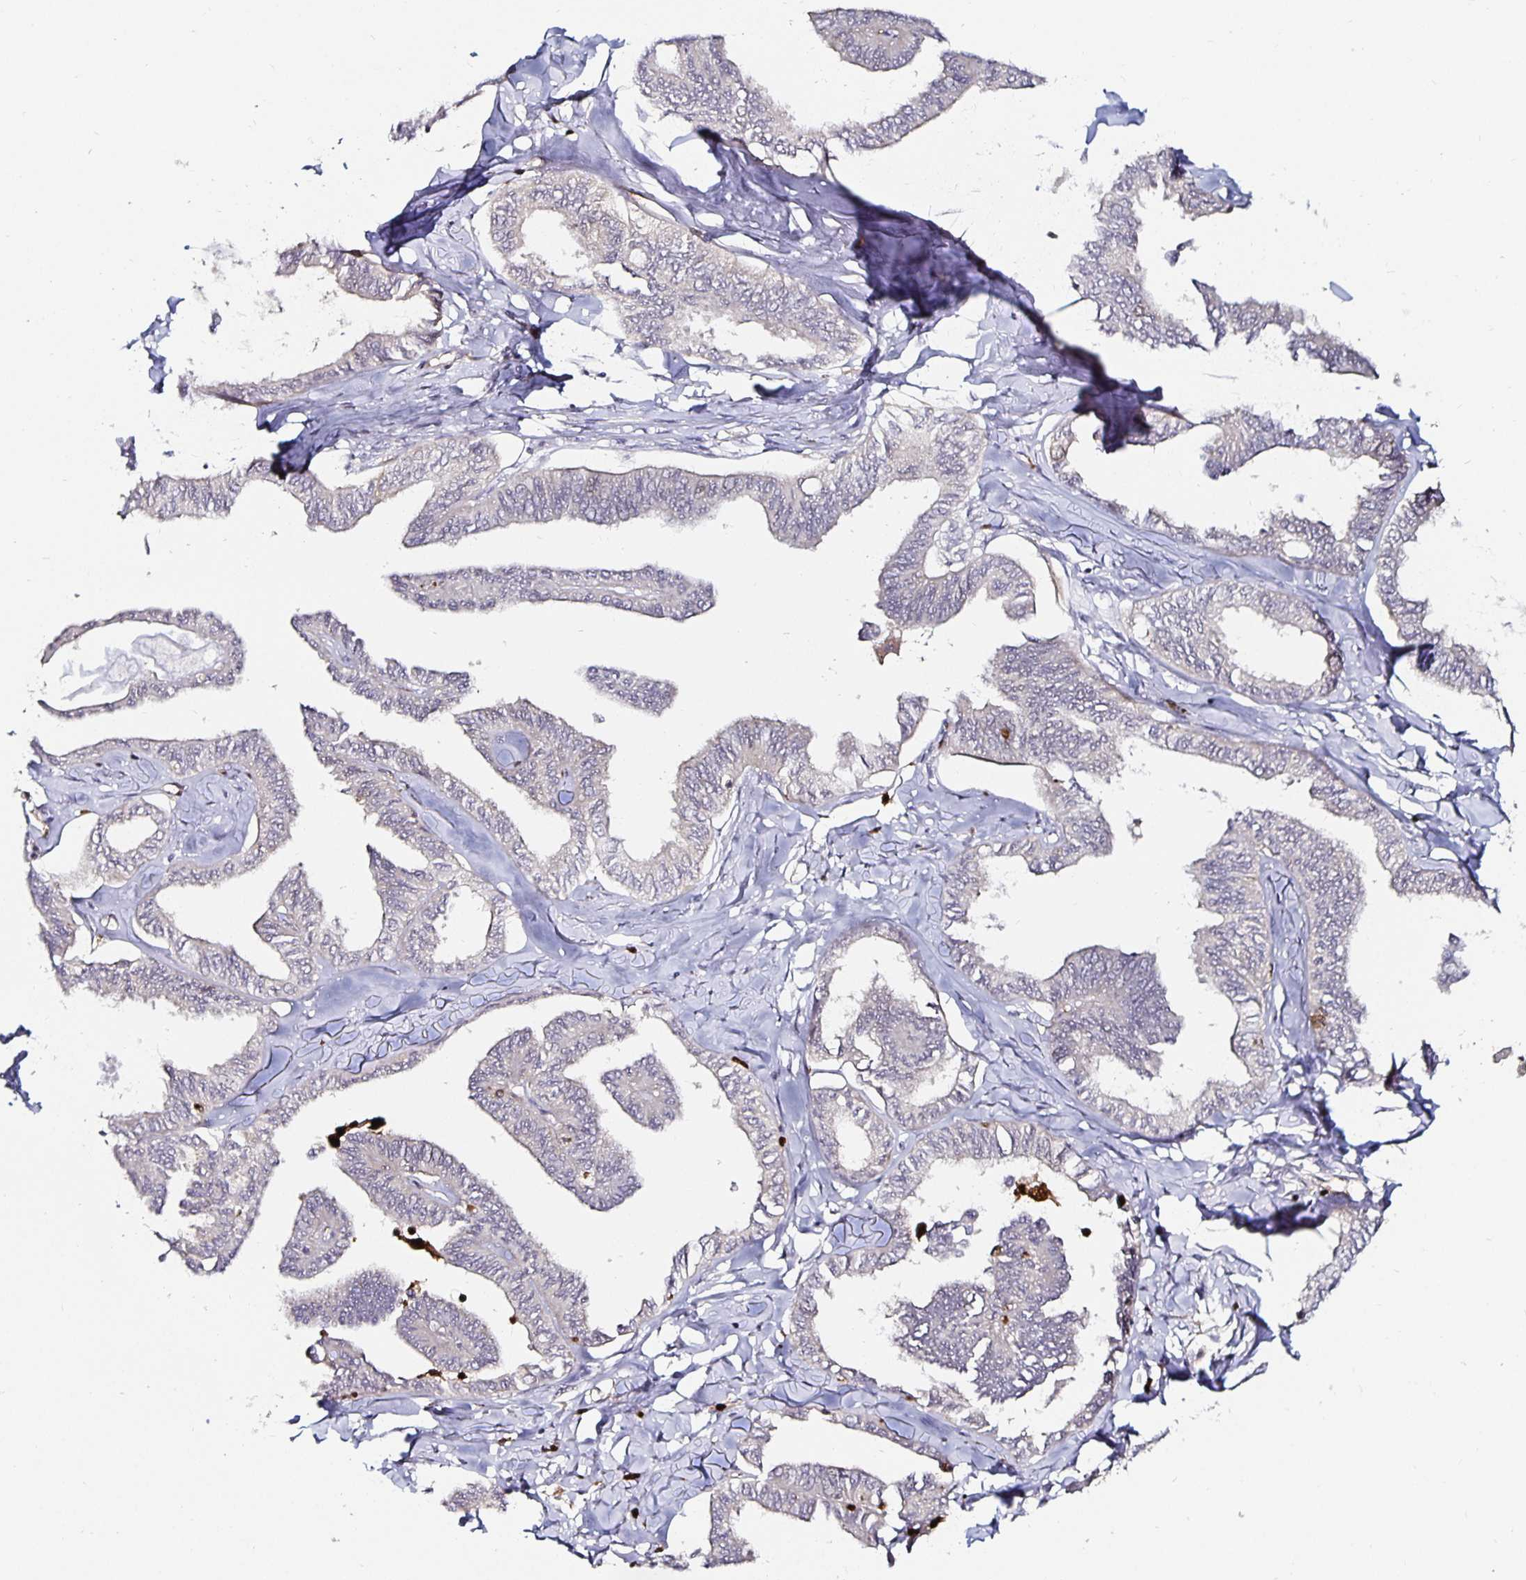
{"staining": {"intensity": "negative", "quantity": "none", "location": "none"}, "tissue": "ovarian cancer", "cell_type": "Tumor cells", "image_type": "cancer", "snomed": [{"axis": "morphology", "description": "Carcinoma, endometroid"}, {"axis": "topography", "description": "Ovary"}], "caption": "Tumor cells show no significant expression in ovarian cancer. (Stains: DAB immunohistochemistry (IHC) with hematoxylin counter stain, Microscopy: brightfield microscopy at high magnification).", "gene": "ANLN", "patient": {"sex": "female", "age": 70}}